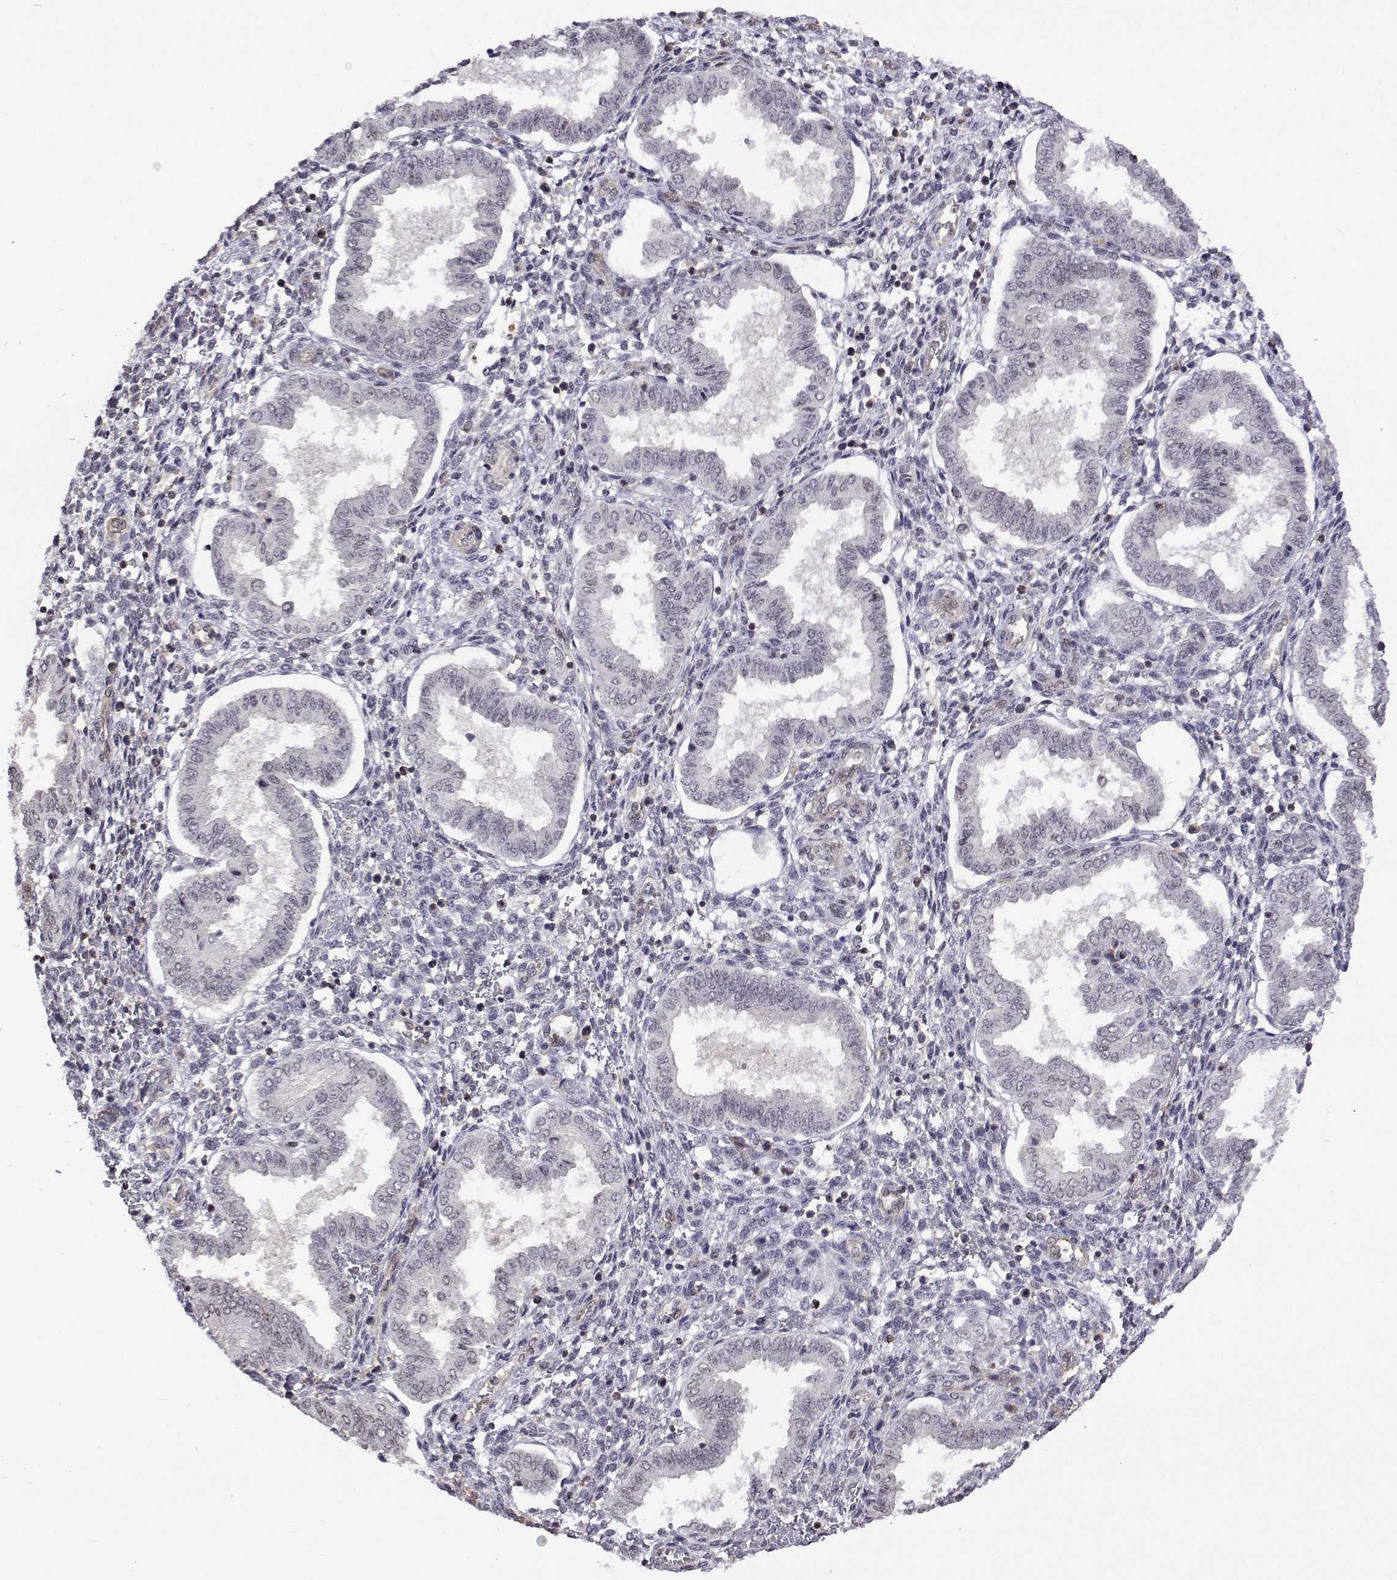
{"staining": {"intensity": "negative", "quantity": "none", "location": "none"}, "tissue": "endometrium", "cell_type": "Cells in endometrial stroma", "image_type": "normal", "snomed": [{"axis": "morphology", "description": "Normal tissue, NOS"}, {"axis": "topography", "description": "Endometrium"}], "caption": "High magnification brightfield microscopy of benign endometrium stained with DAB (3,3'-diaminobenzidine) (brown) and counterstained with hematoxylin (blue): cells in endometrial stroma show no significant positivity. Brightfield microscopy of IHC stained with DAB (brown) and hematoxylin (blue), captured at high magnification.", "gene": "NHP2", "patient": {"sex": "female", "age": 24}}